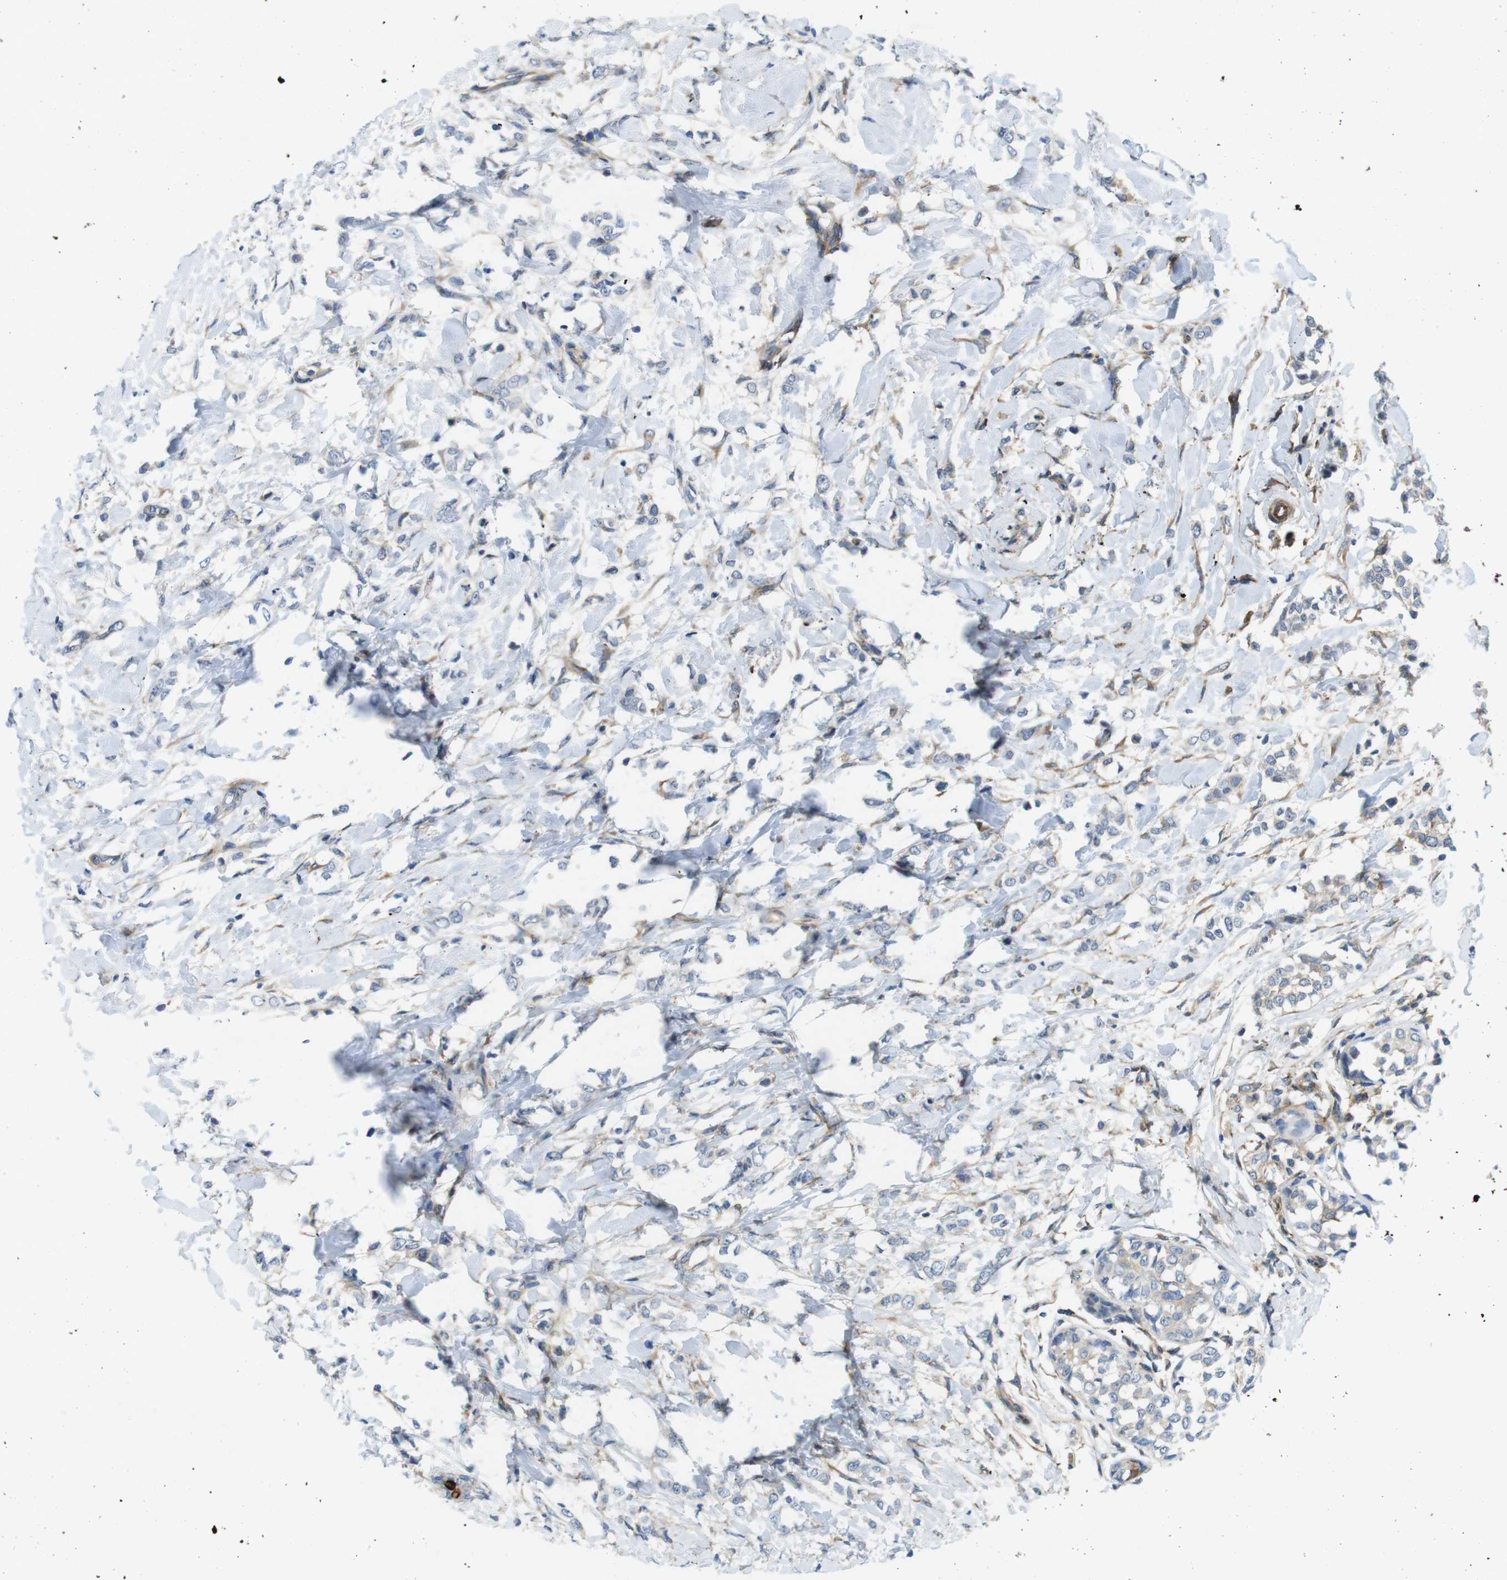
{"staining": {"intensity": "weak", "quantity": "25%-75%", "location": "cytoplasmic/membranous"}, "tissue": "breast cancer", "cell_type": "Tumor cells", "image_type": "cancer", "snomed": [{"axis": "morphology", "description": "Lobular carcinoma, in situ"}, {"axis": "morphology", "description": "Lobular carcinoma"}, {"axis": "topography", "description": "Breast"}], "caption": "Weak cytoplasmic/membranous protein expression is identified in approximately 25%-75% of tumor cells in breast cancer.", "gene": "DCLK1", "patient": {"sex": "female", "age": 41}}